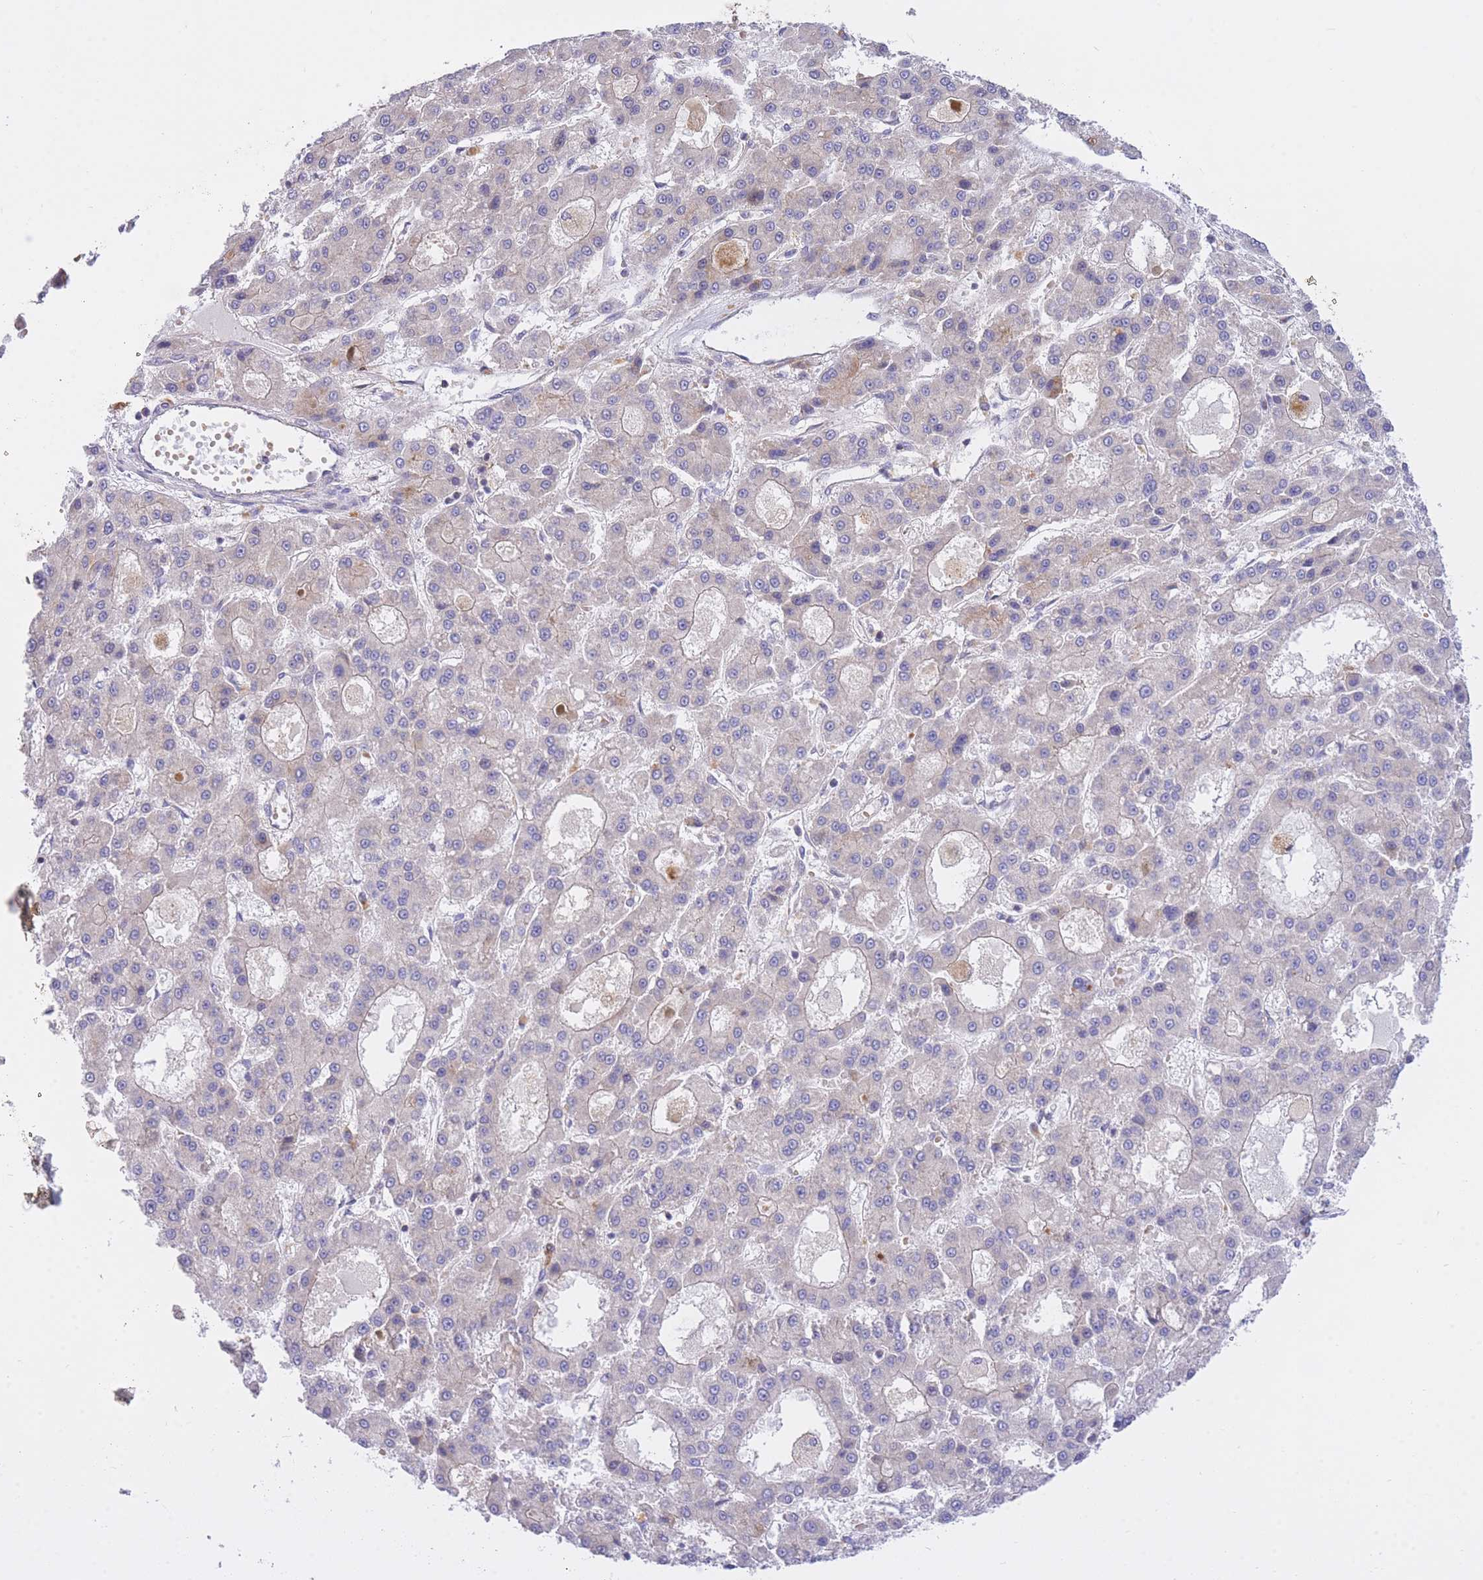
{"staining": {"intensity": "negative", "quantity": "none", "location": "none"}, "tissue": "liver cancer", "cell_type": "Tumor cells", "image_type": "cancer", "snomed": [{"axis": "morphology", "description": "Carcinoma, Hepatocellular, NOS"}, {"axis": "topography", "description": "Liver"}], "caption": "Liver cancer stained for a protein using immunohistochemistry (IHC) displays no expression tumor cells.", "gene": "EIF2B2", "patient": {"sex": "male", "age": 70}}